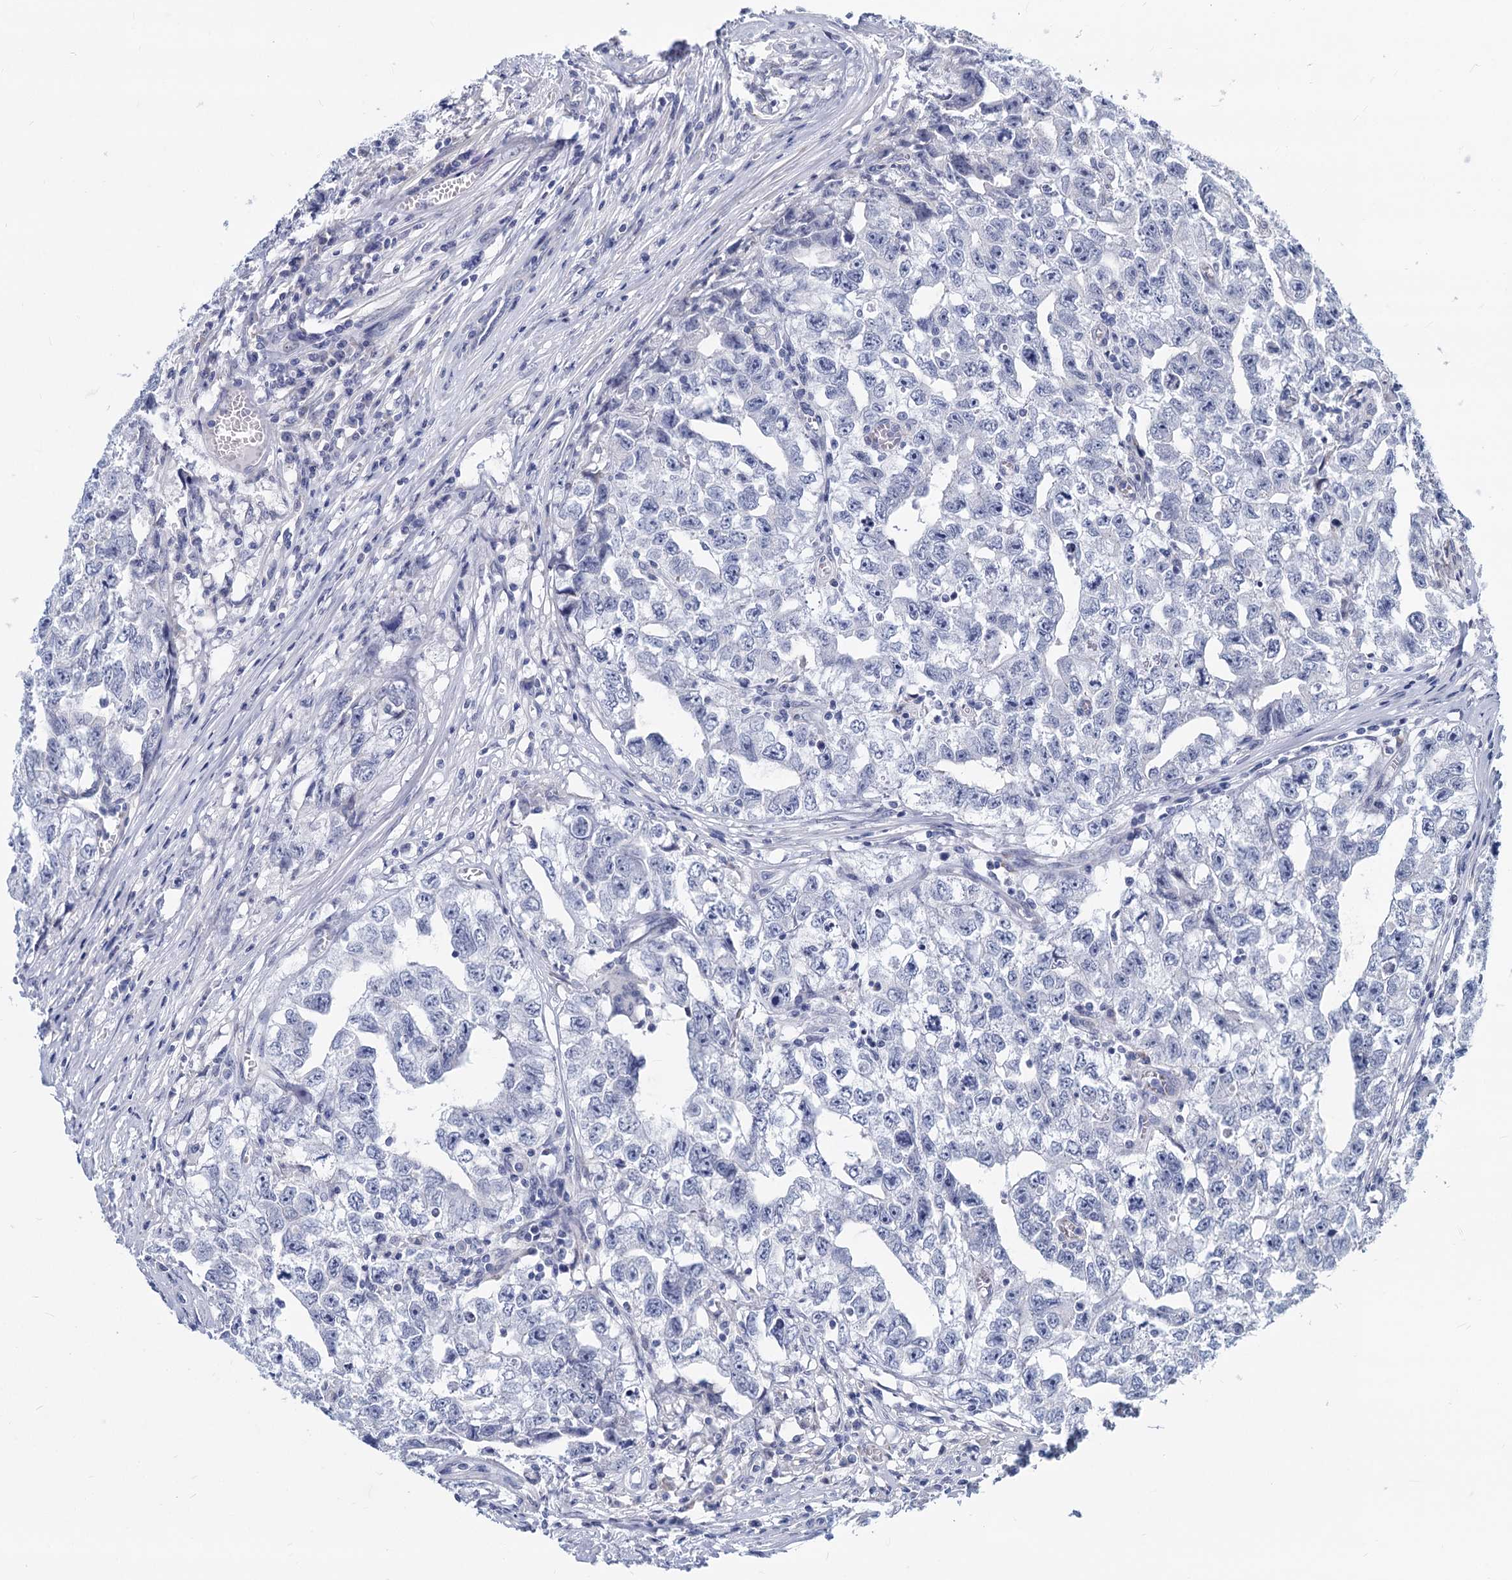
{"staining": {"intensity": "negative", "quantity": "none", "location": "none"}, "tissue": "testis cancer", "cell_type": "Tumor cells", "image_type": "cancer", "snomed": [{"axis": "morphology", "description": "Seminoma, NOS"}, {"axis": "morphology", "description": "Carcinoma, Embryonal, NOS"}, {"axis": "topography", "description": "Testis"}], "caption": "Immunohistochemistry (IHC) of human testis cancer exhibits no positivity in tumor cells.", "gene": "GSTM3", "patient": {"sex": "male", "age": 43}}